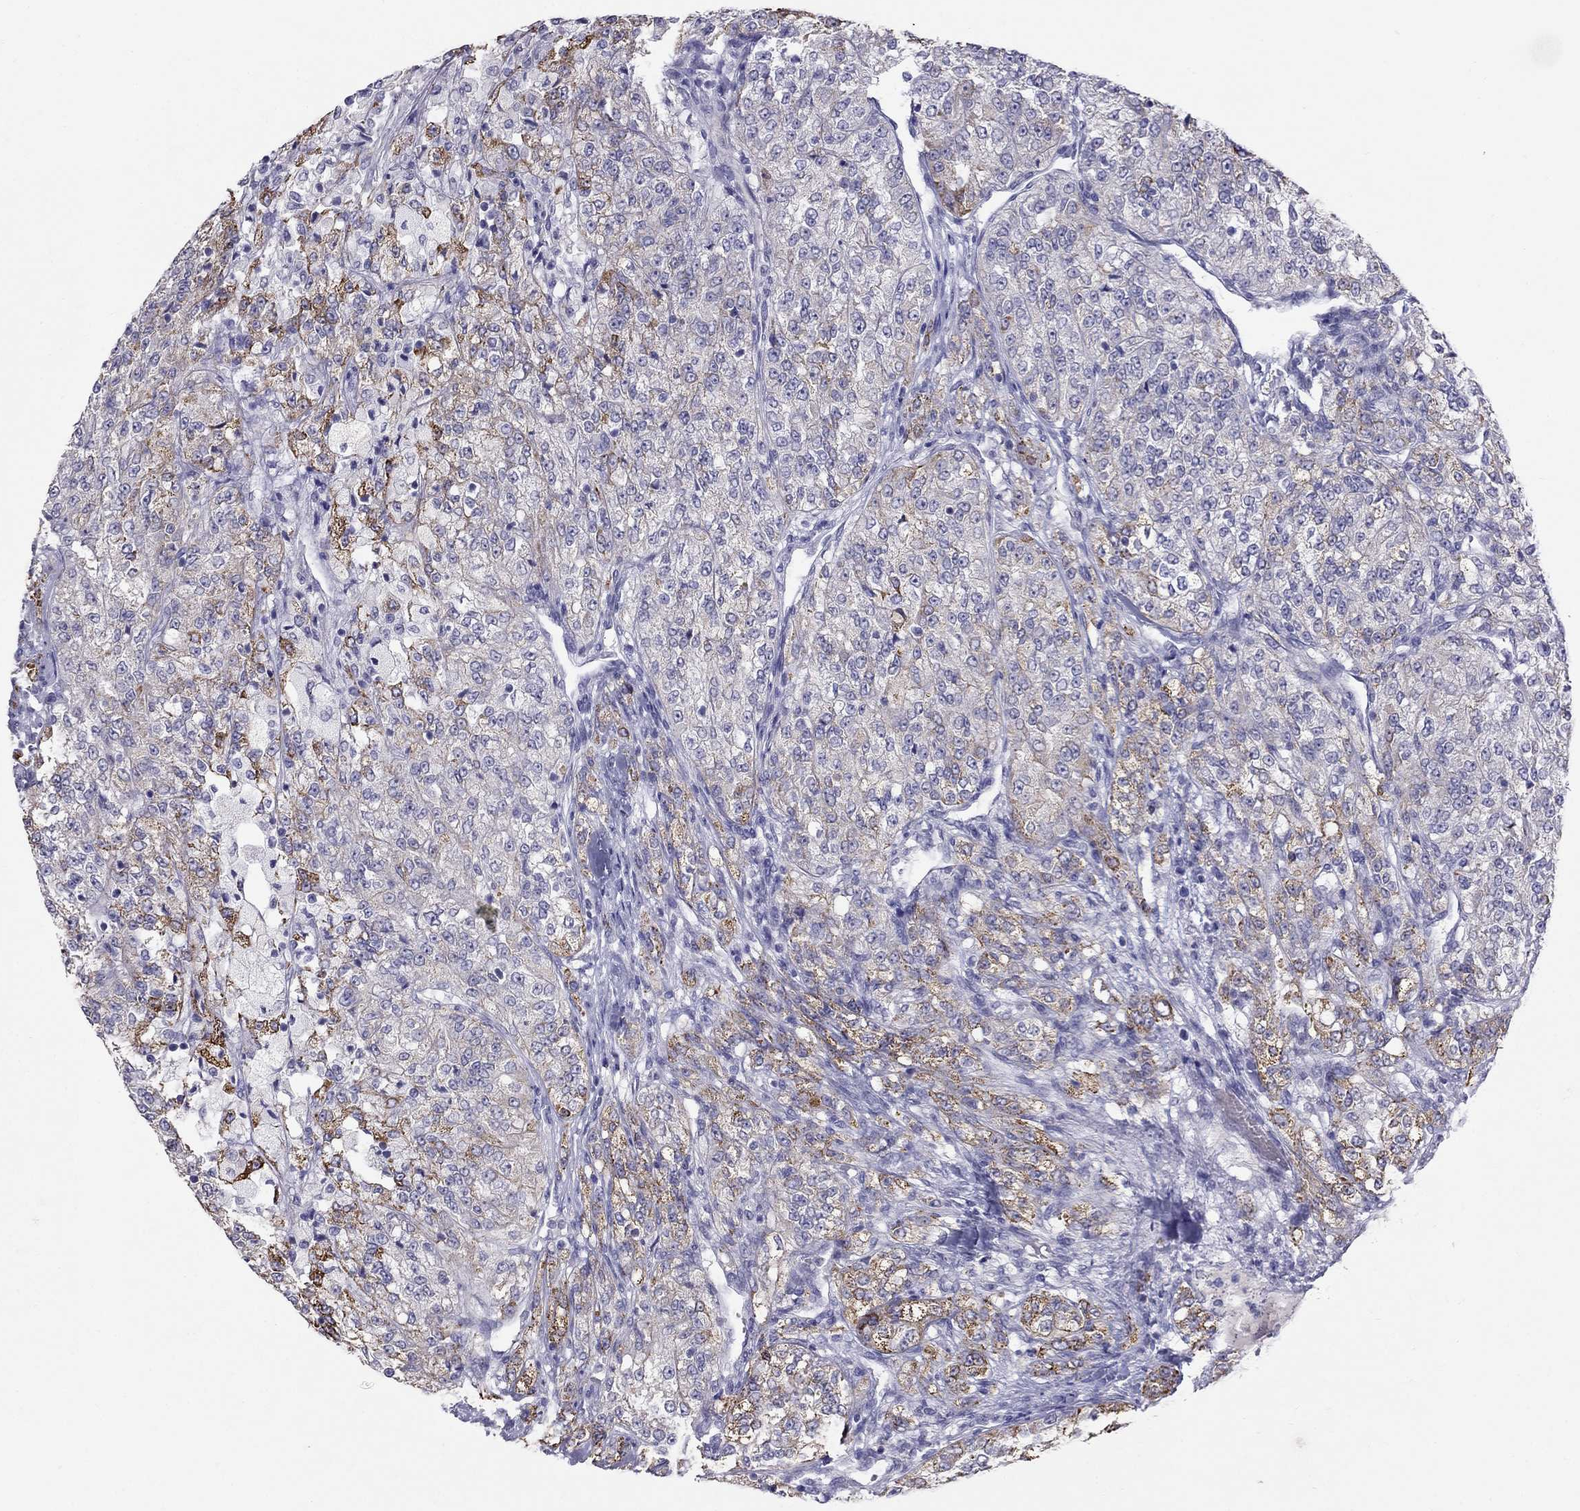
{"staining": {"intensity": "moderate", "quantity": "25%-75%", "location": "cytoplasmic/membranous"}, "tissue": "renal cancer", "cell_type": "Tumor cells", "image_type": "cancer", "snomed": [{"axis": "morphology", "description": "Adenocarcinoma, NOS"}, {"axis": "topography", "description": "Kidney"}], "caption": "Adenocarcinoma (renal) stained with a protein marker reveals moderate staining in tumor cells.", "gene": "MYO3B", "patient": {"sex": "female", "age": 63}}